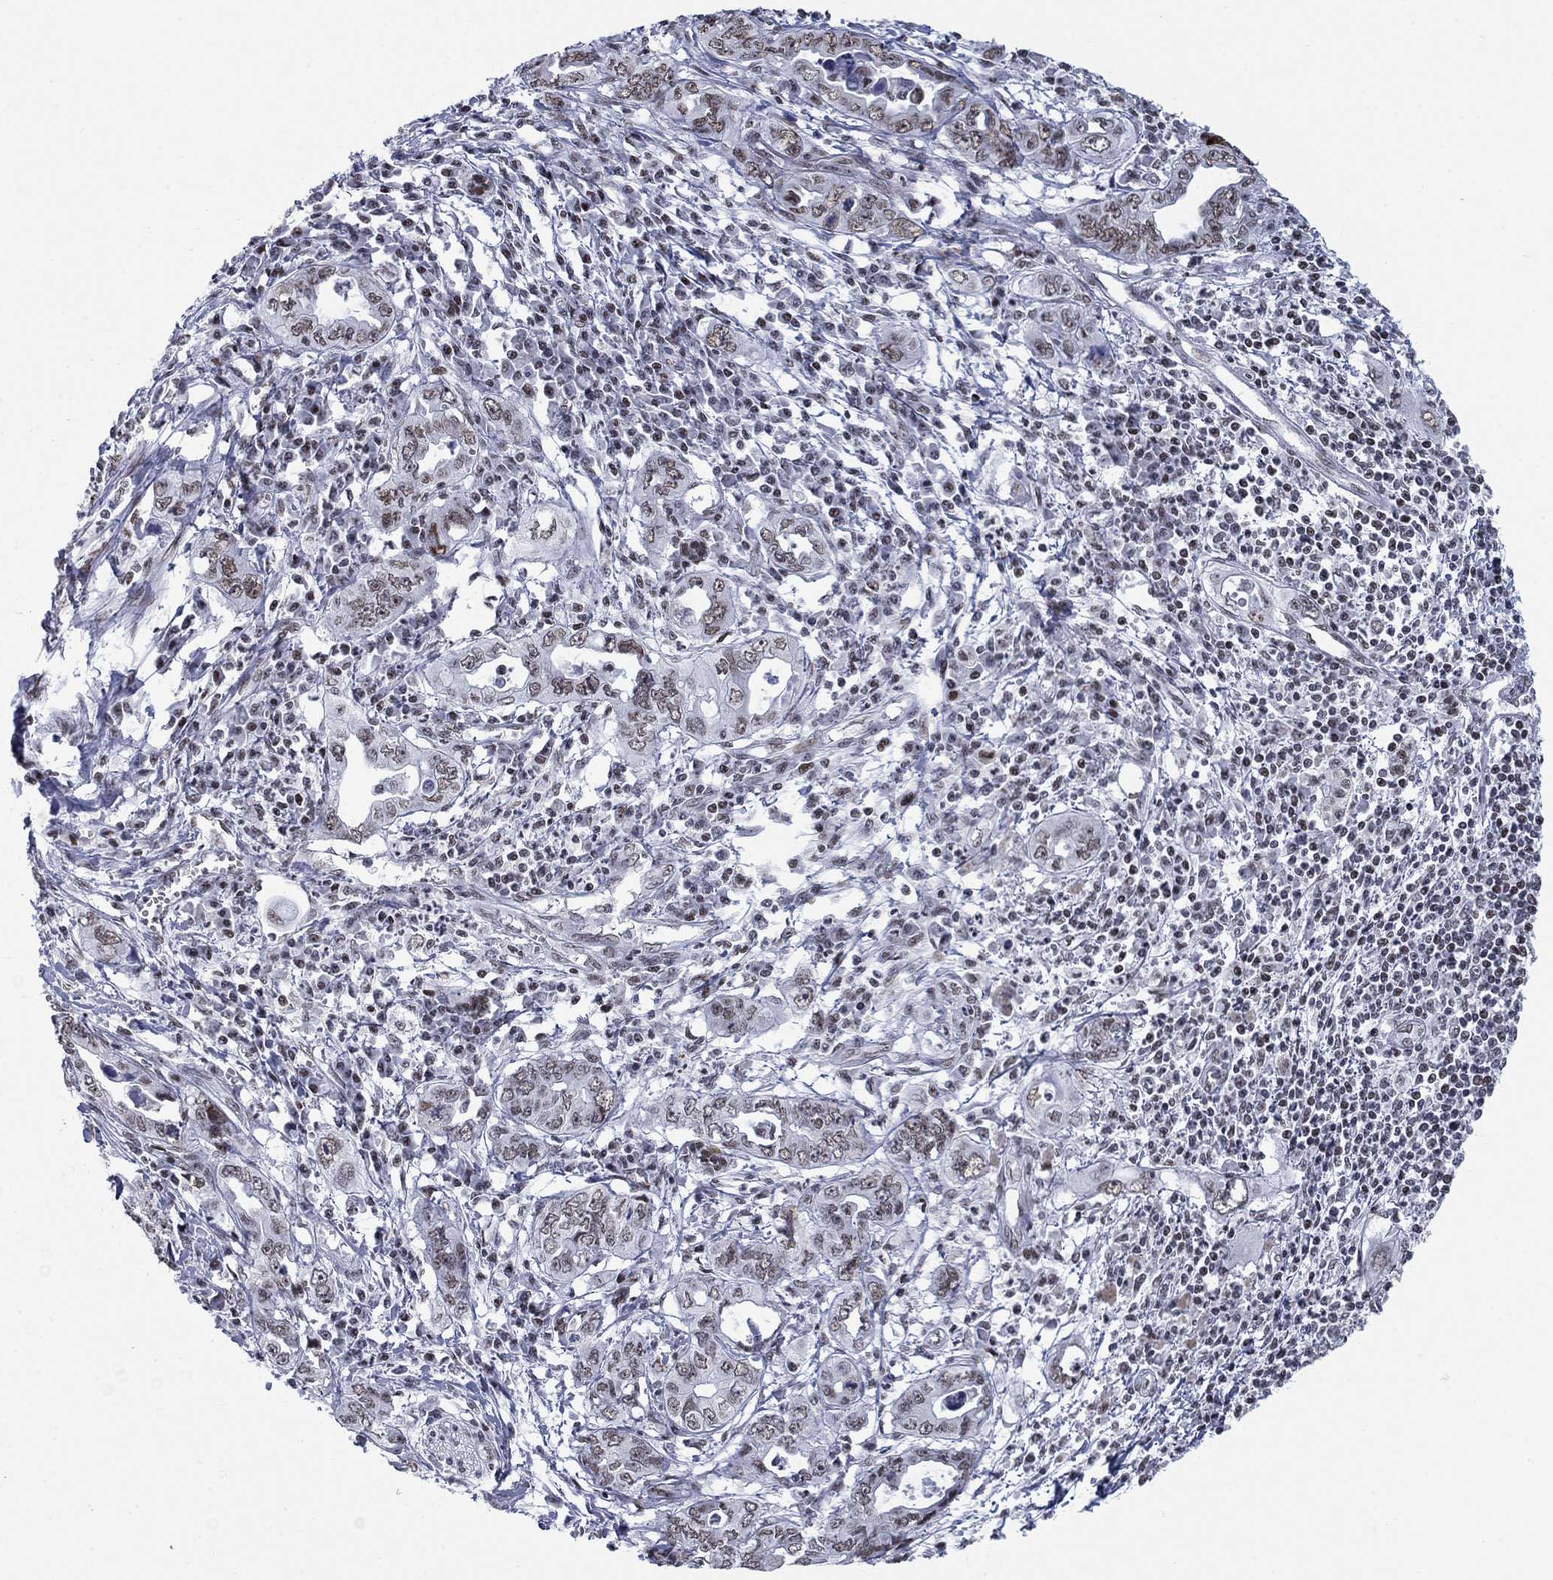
{"staining": {"intensity": "moderate", "quantity": "25%-75%", "location": "nuclear"}, "tissue": "pancreatic cancer", "cell_type": "Tumor cells", "image_type": "cancer", "snomed": [{"axis": "morphology", "description": "Adenocarcinoma, NOS"}, {"axis": "topography", "description": "Pancreas"}], "caption": "Immunohistochemistry (IHC) photomicrograph of adenocarcinoma (pancreatic) stained for a protein (brown), which demonstrates medium levels of moderate nuclear positivity in approximately 25%-75% of tumor cells.", "gene": "NPAS3", "patient": {"sex": "male", "age": 68}}